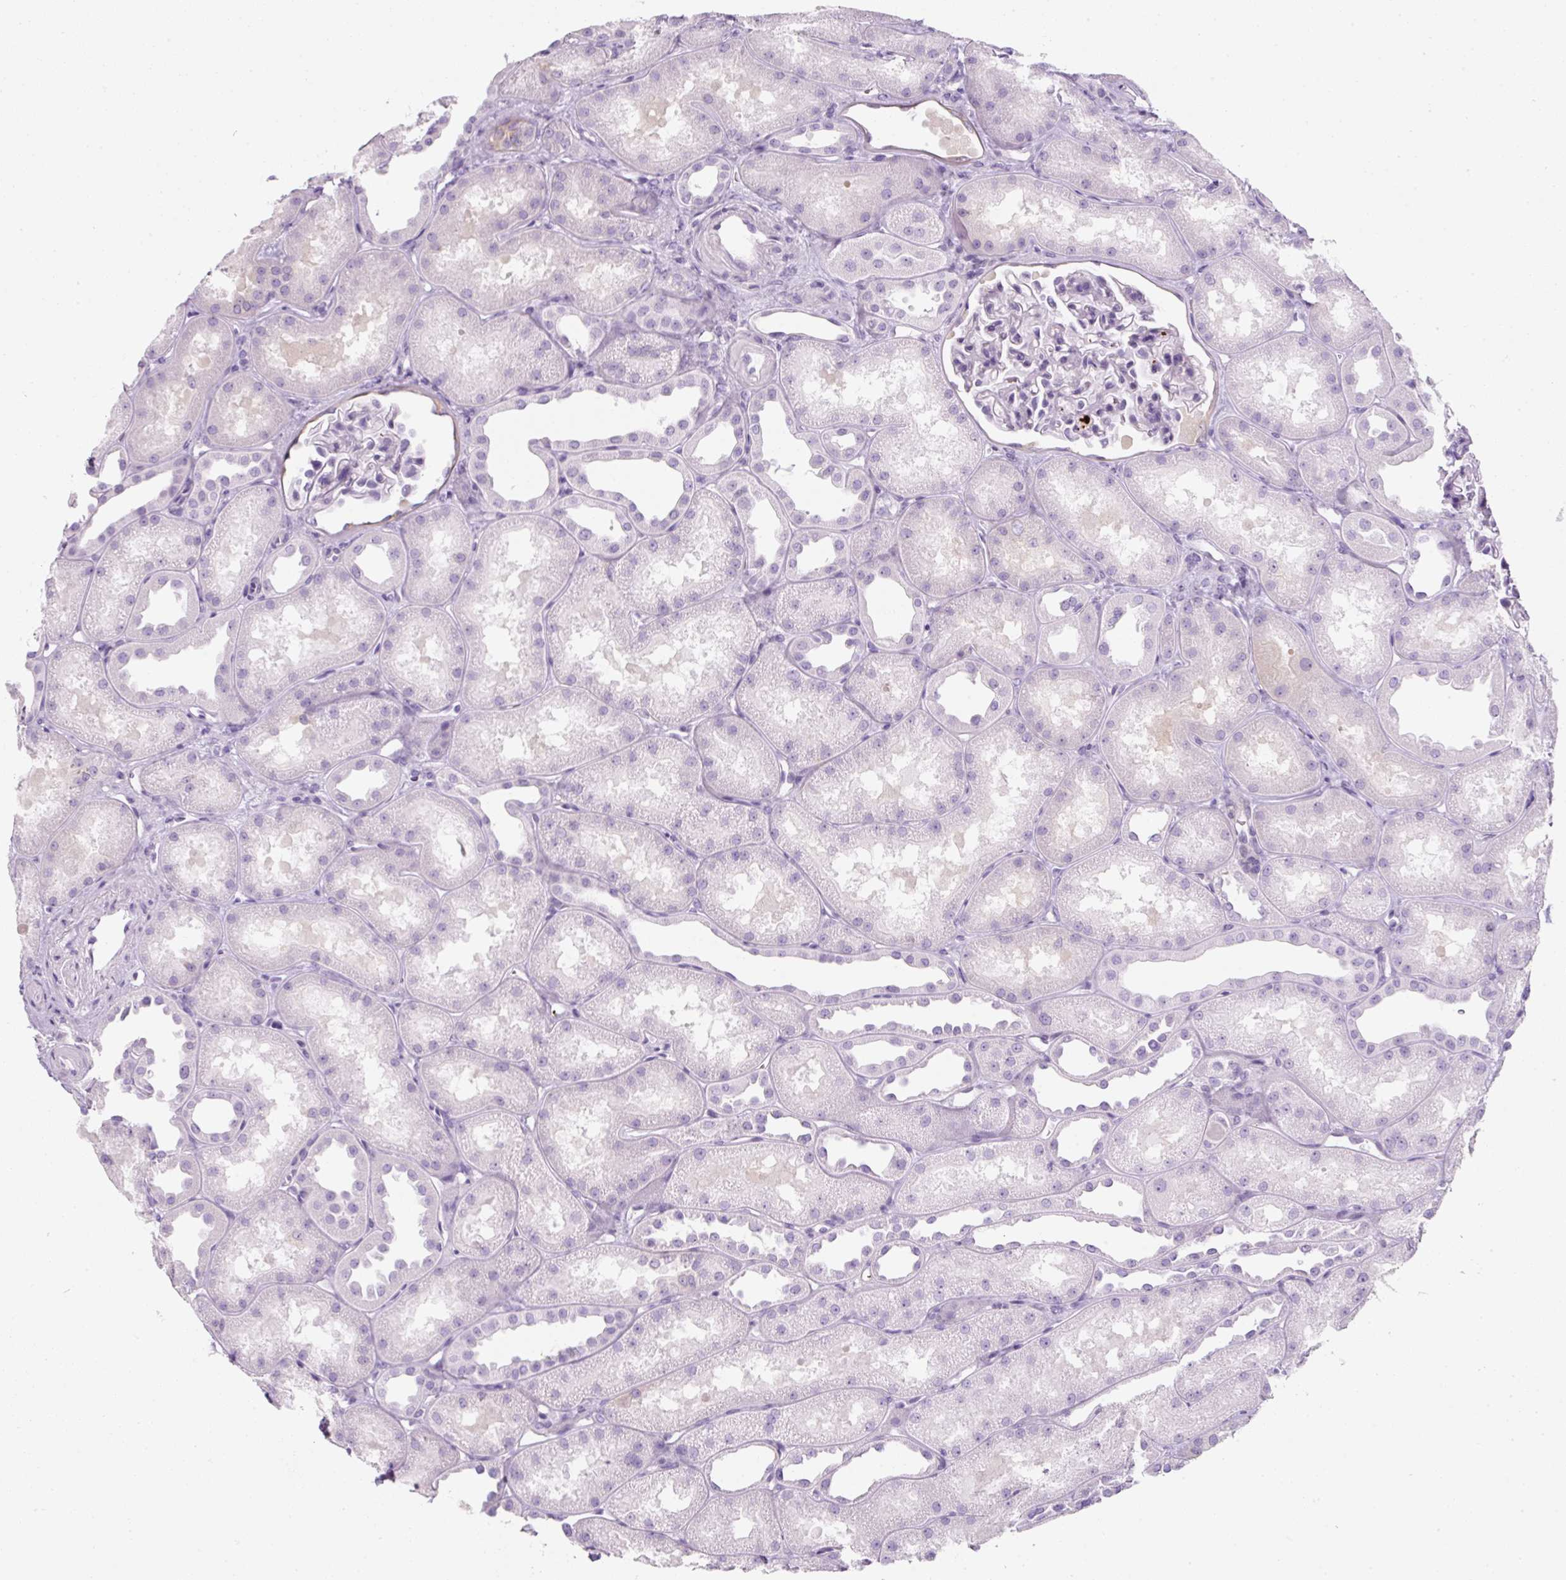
{"staining": {"intensity": "negative", "quantity": "none", "location": "none"}, "tissue": "kidney", "cell_type": "Cells in glomeruli", "image_type": "normal", "snomed": [{"axis": "morphology", "description": "Normal tissue, NOS"}, {"axis": "topography", "description": "Kidney"}], "caption": "A high-resolution micrograph shows immunohistochemistry (IHC) staining of normal kidney, which demonstrates no significant expression in cells in glomeruli. Brightfield microscopy of immunohistochemistry (IHC) stained with DAB (brown) and hematoxylin (blue), captured at high magnification.", "gene": "ENSG00000288796", "patient": {"sex": "male", "age": 61}}